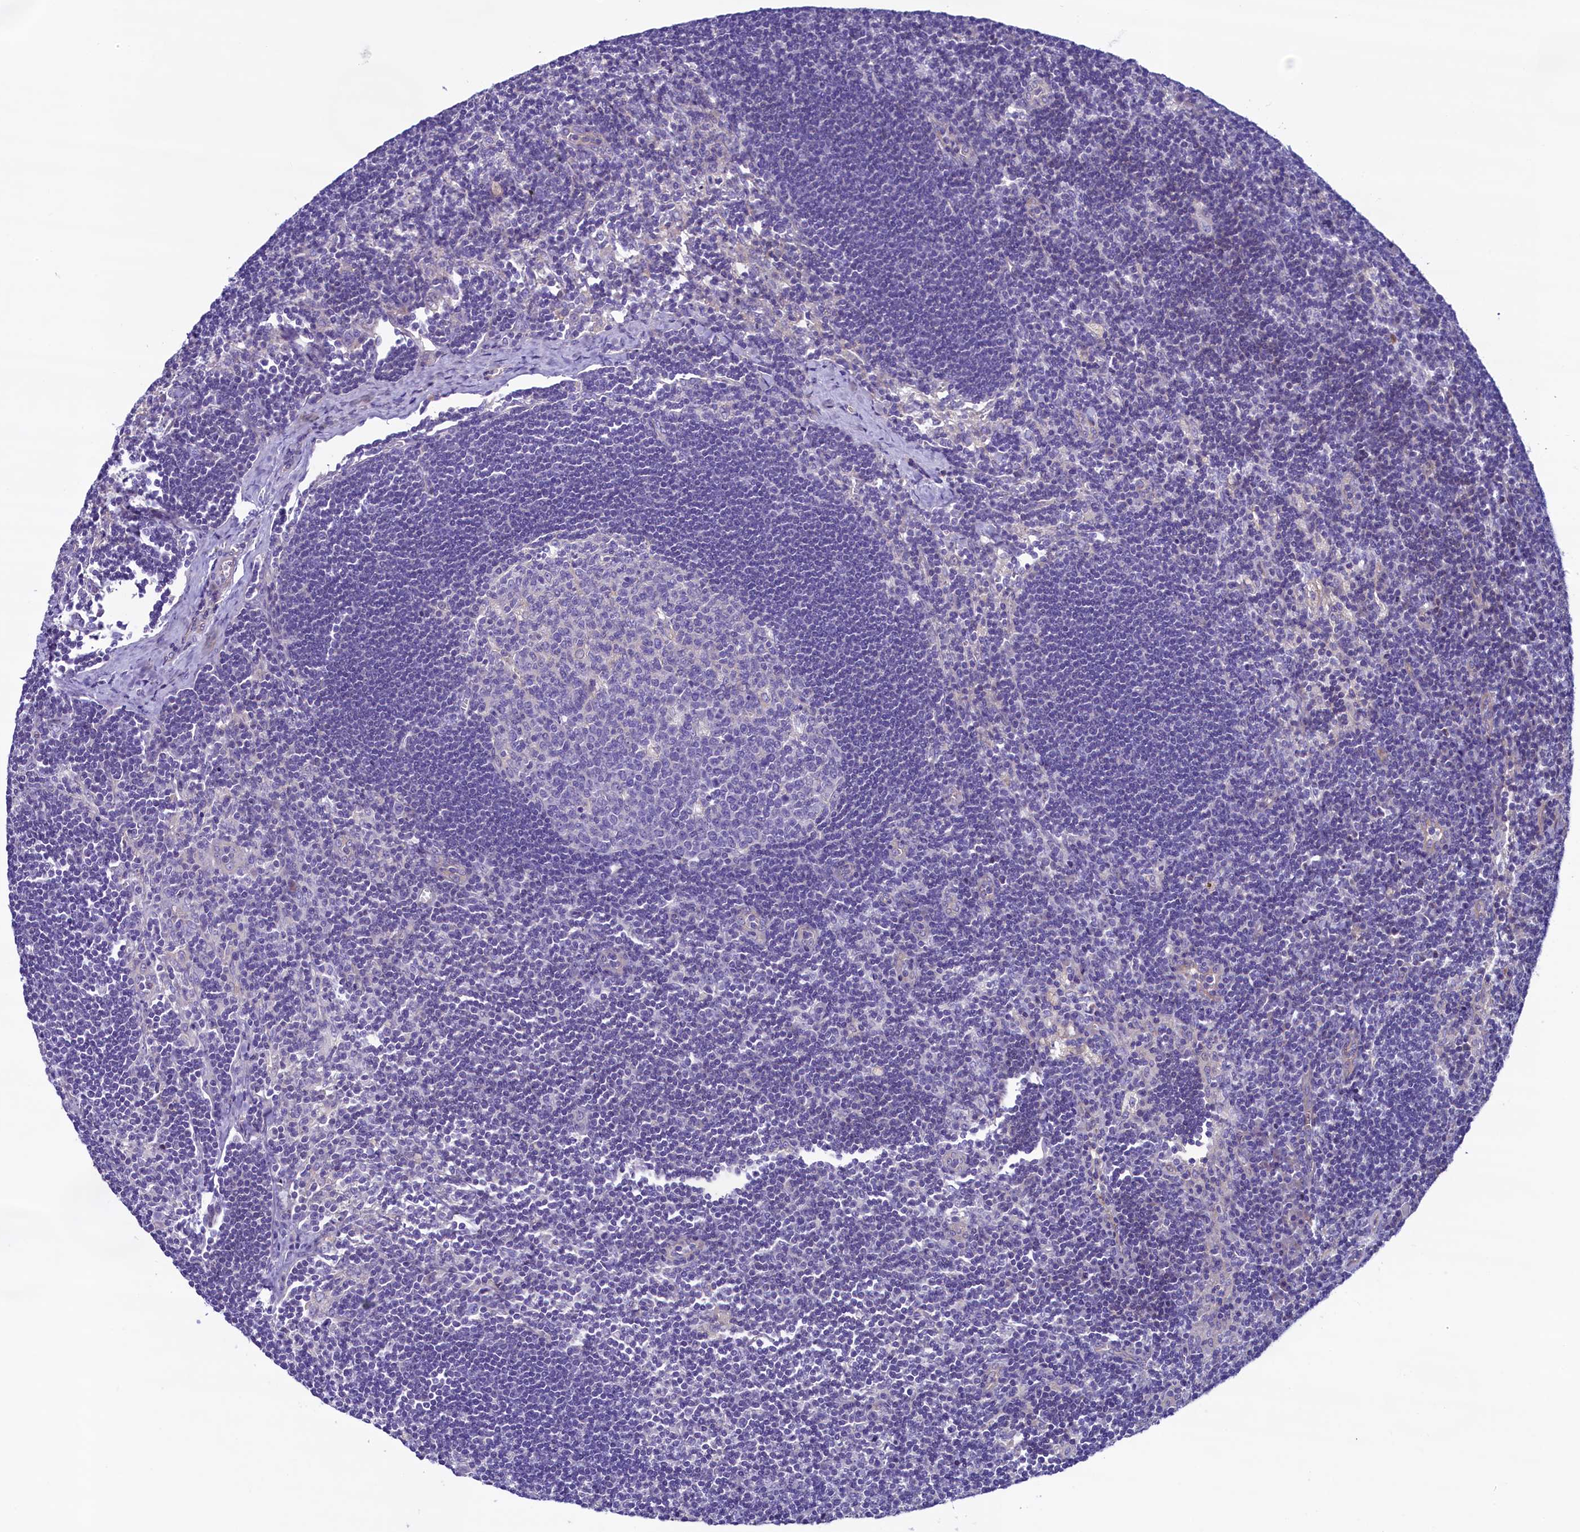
{"staining": {"intensity": "negative", "quantity": "none", "location": "none"}, "tissue": "lymph node", "cell_type": "Germinal center cells", "image_type": "normal", "snomed": [{"axis": "morphology", "description": "Normal tissue, NOS"}, {"axis": "topography", "description": "Lymph node"}], "caption": "Immunohistochemistry histopathology image of benign lymph node: lymph node stained with DAB reveals no significant protein staining in germinal center cells.", "gene": "KRBOX5", "patient": {"sex": "male", "age": 24}}